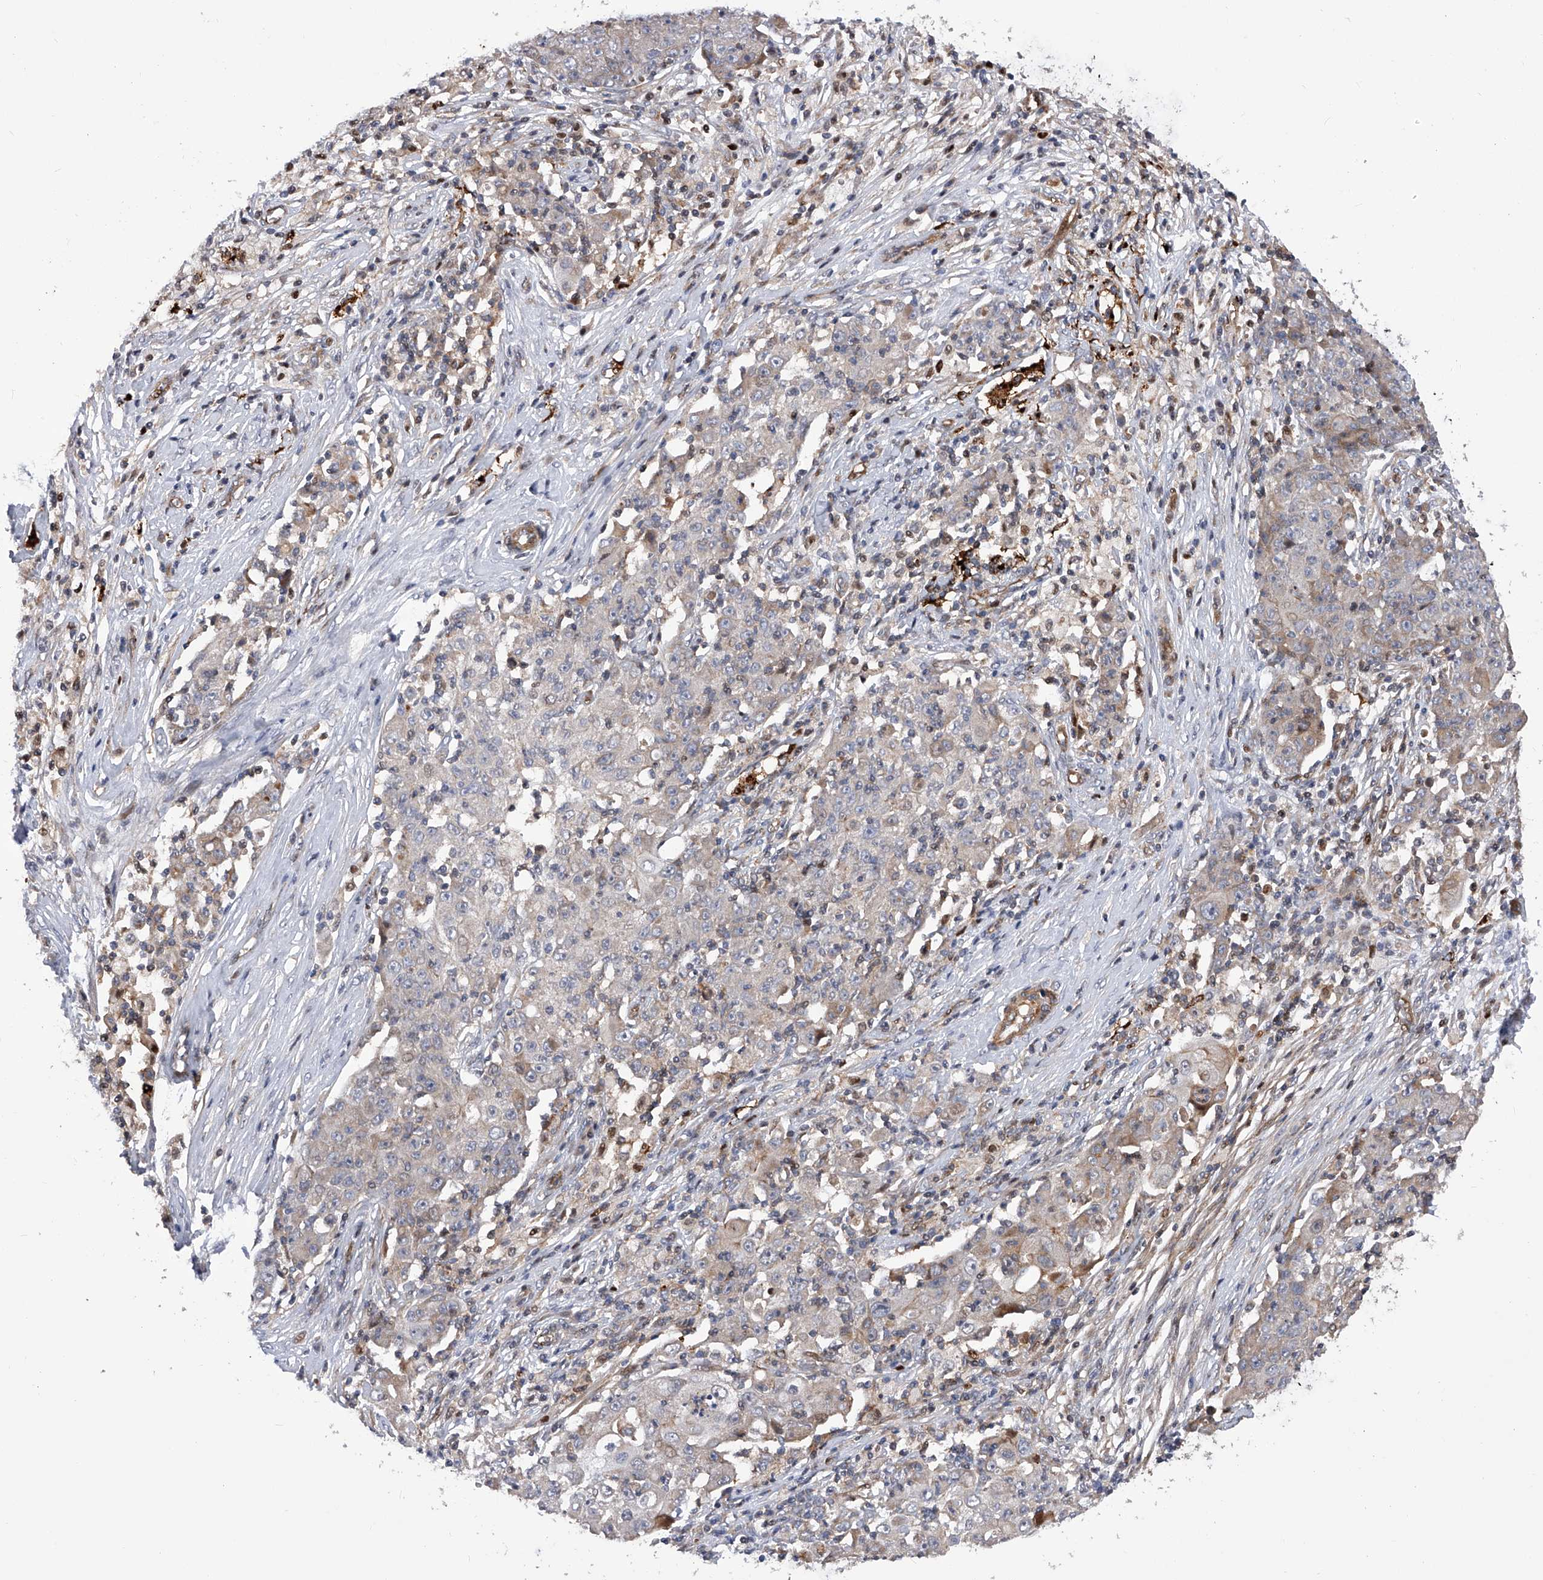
{"staining": {"intensity": "weak", "quantity": "<25%", "location": "cytoplasmic/membranous"}, "tissue": "ovarian cancer", "cell_type": "Tumor cells", "image_type": "cancer", "snomed": [{"axis": "morphology", "description": "Carcinoma, endometroid"}, {"axis": "topography", "description": "Ovary"}], "caption": "DAB immunohistochemical staining of human endometroid carcinoma (ovarian) displays no significant staining in tumor cells.", "gene": "PDSS2", "patient": {"sex": "female", "age": 42}}